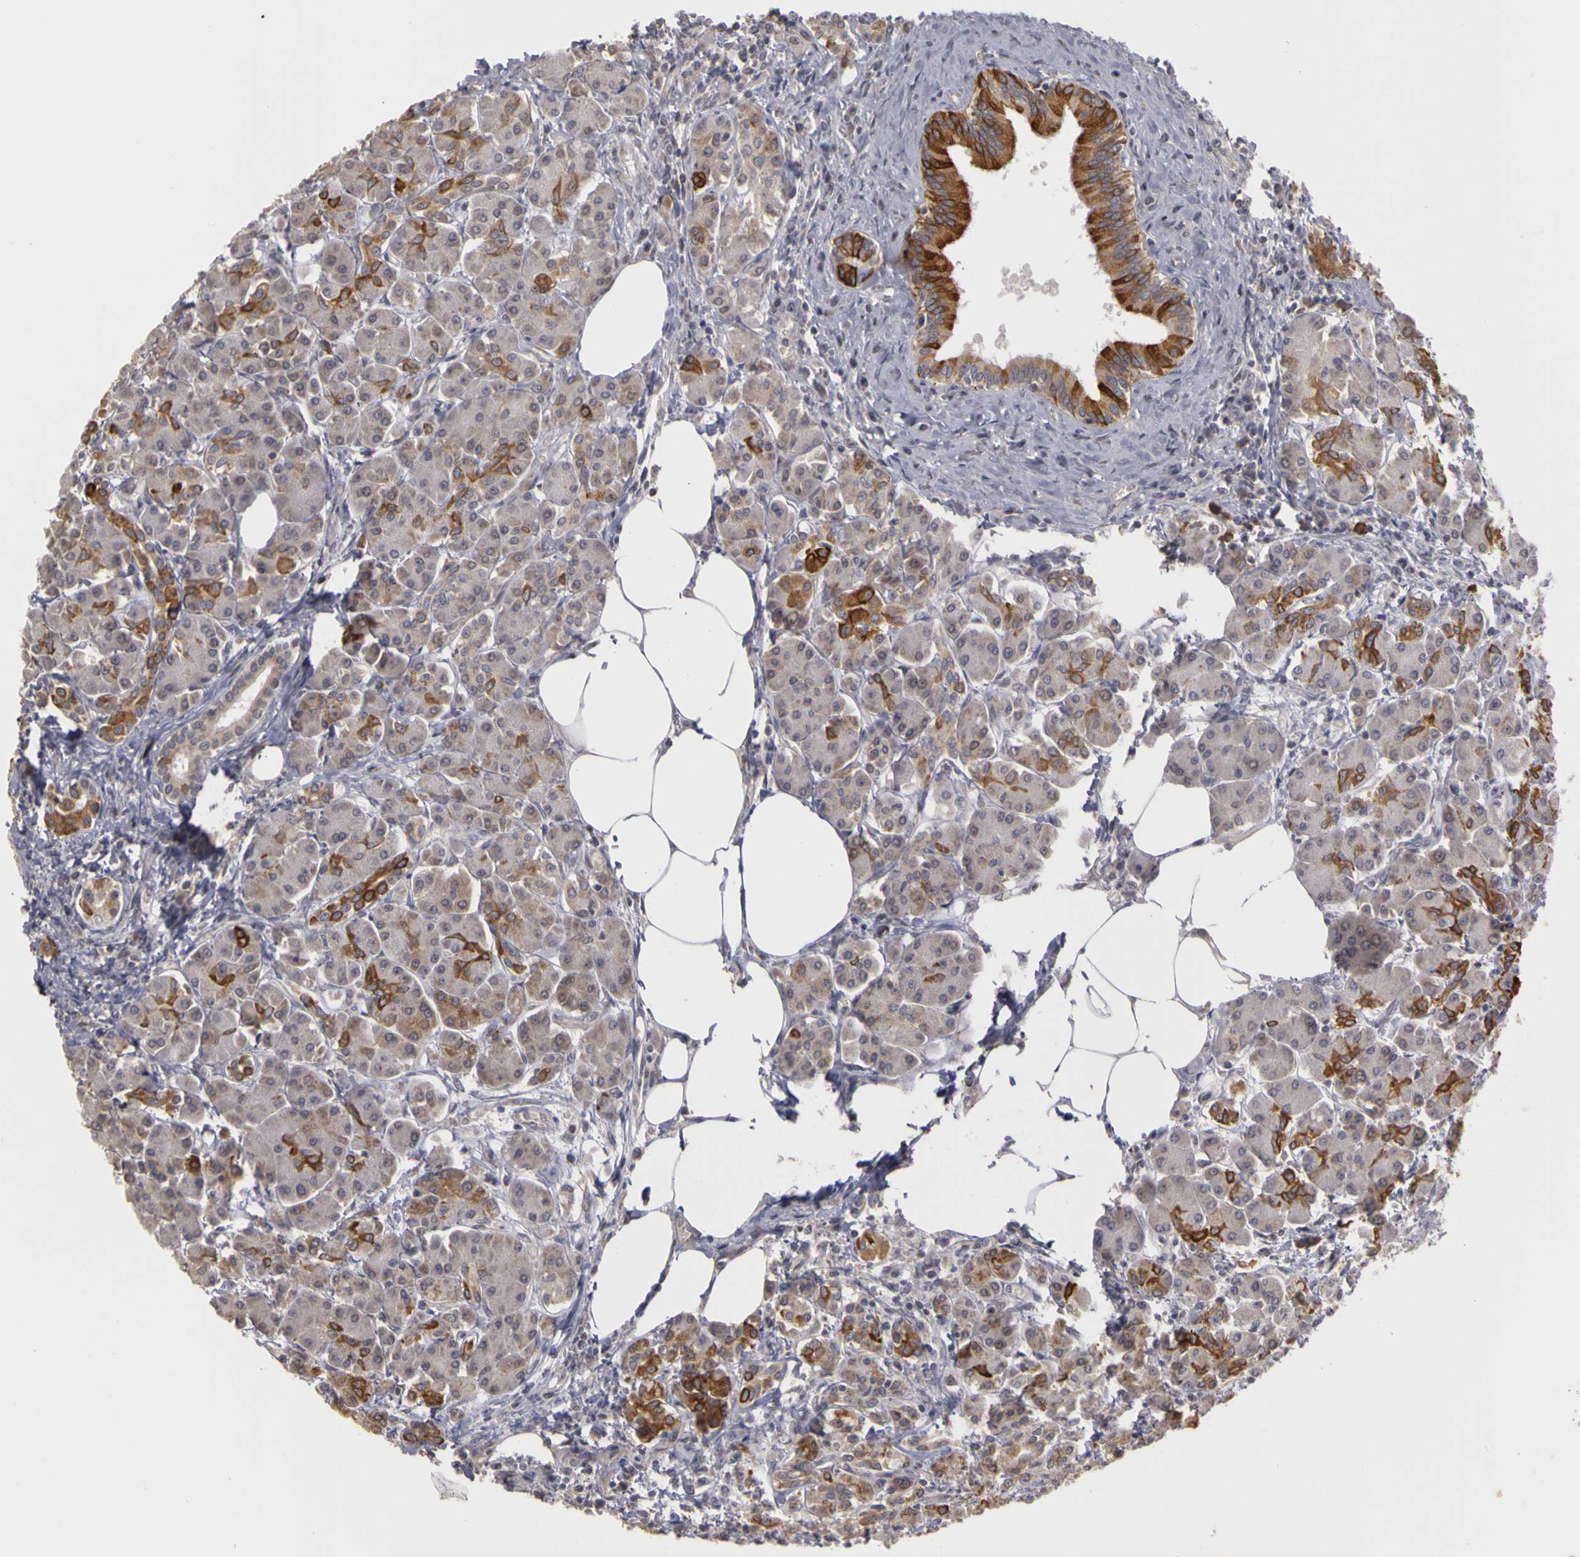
{"staining": {"intensity": "strong", "quantity": "<25%", "location": "cytoplasmic/membranous"}, "tissue": "pancreas", "cell_type": "Exocrine glandular cells", "image_type": "normal", "snomed": [{"axis": "morphology", "description": "Normal tissue, NOS"}, {"axis": "topography", "description": "Pancreas"}], "caption": "Immunohistochemical staining of normal pancreas shows strong cytoplasmic/membranous protein expression in about <25% of exocrine glandular cells.", "gene": "FRMD7", "patient": {"sex": "female", "age": 73}}